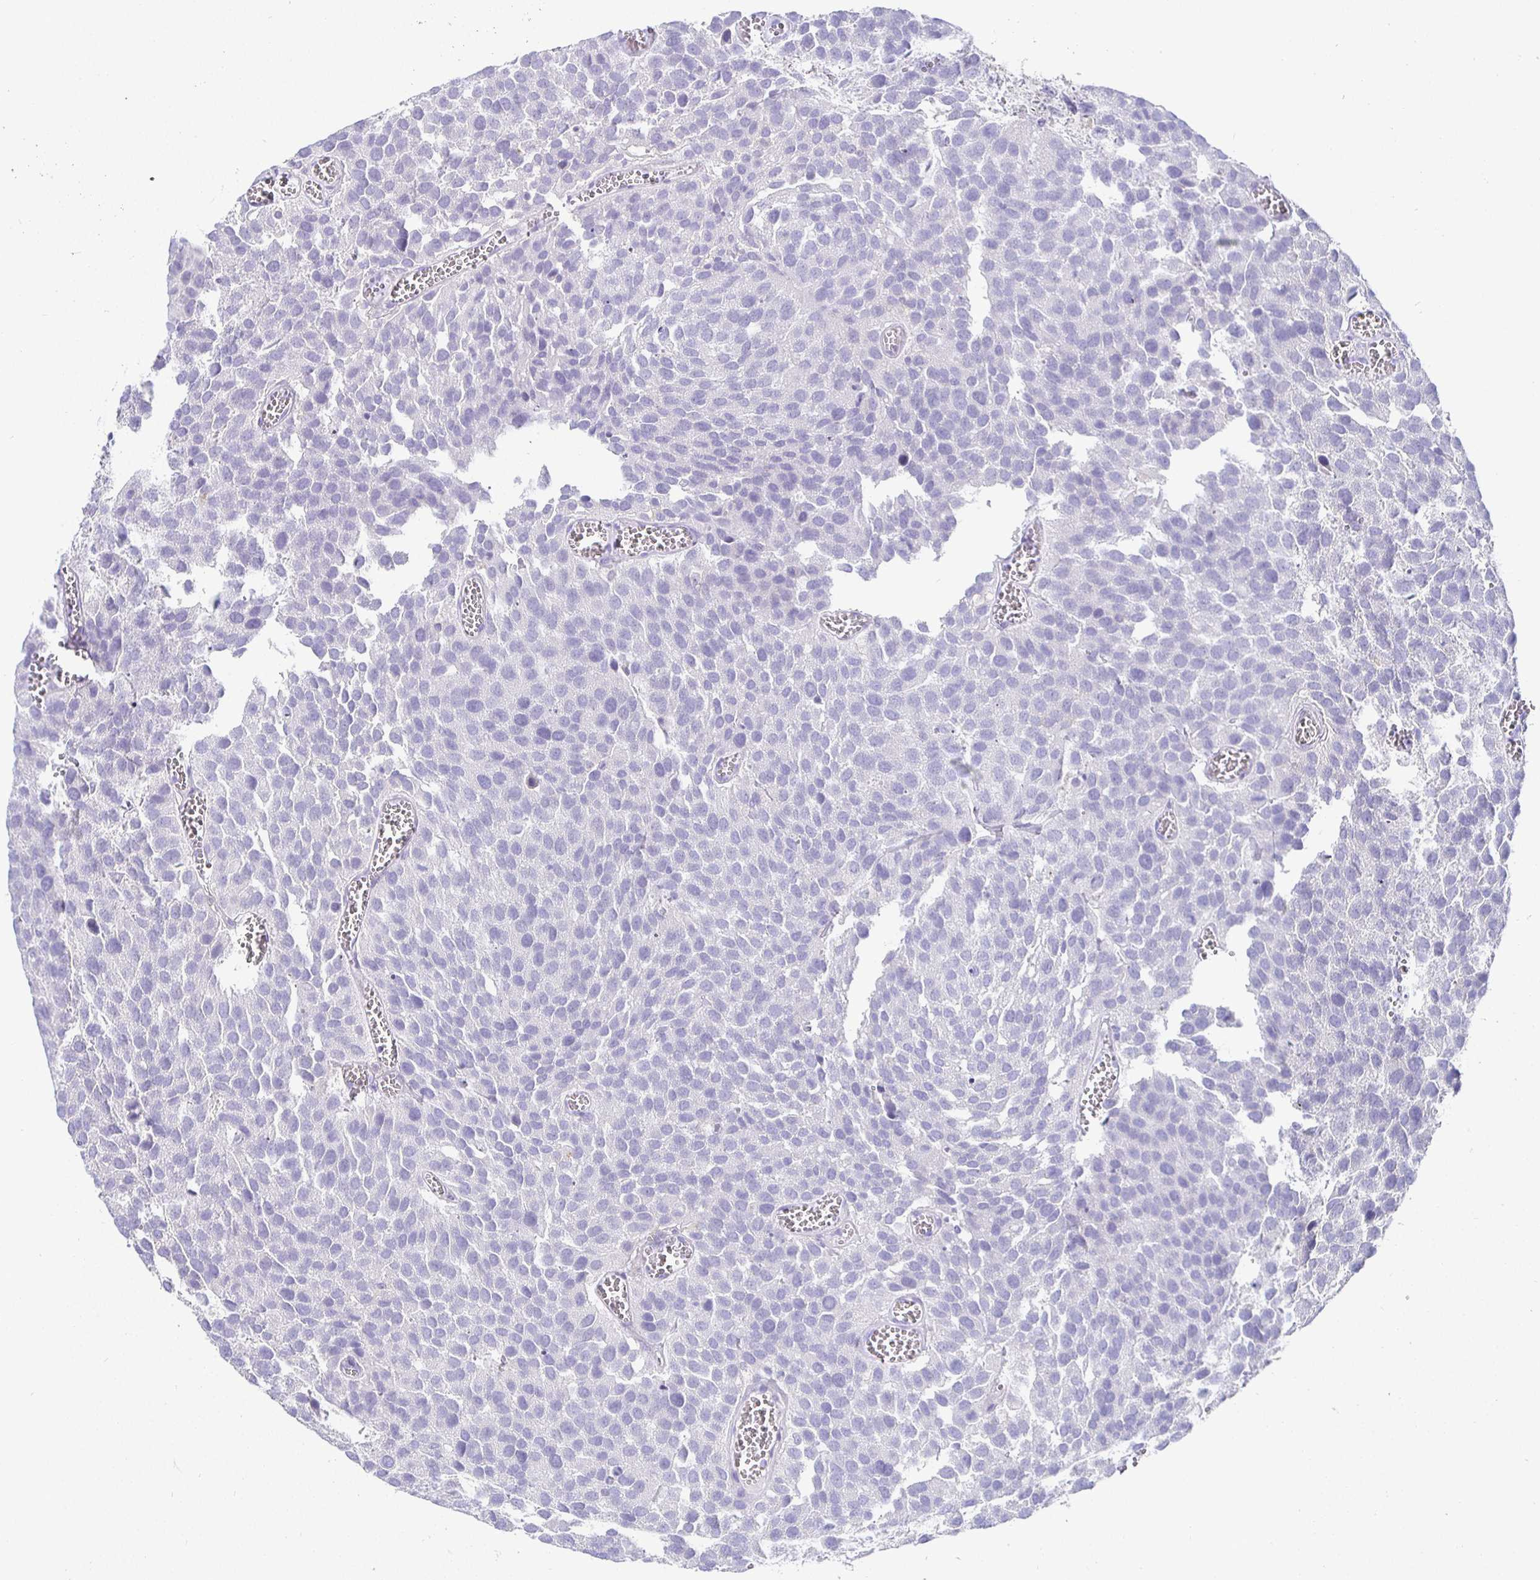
{"staining": {"intensity": "negative", "quantity": "none", "location": "none"}, "tissue": "urothelial cancer", "cell_type": "Tumor cells", "image_type": "cancer", "snomed": [{"axis": "morphology", "description": "Urothelial carcinoma, Low grade"}, {"axis": "topography", "description": "Urinary bladder"}], "caption": "The immunohistochemistry (IHC) image has no significant expression in tumor cells of urothelial cancer tissue. (DAB (3,3'-diaminobenzidine) immunohistochemistry (IHC), high magnification).", "gene": "SIRPA", "patient": {"sex": "female", "age": 69}}